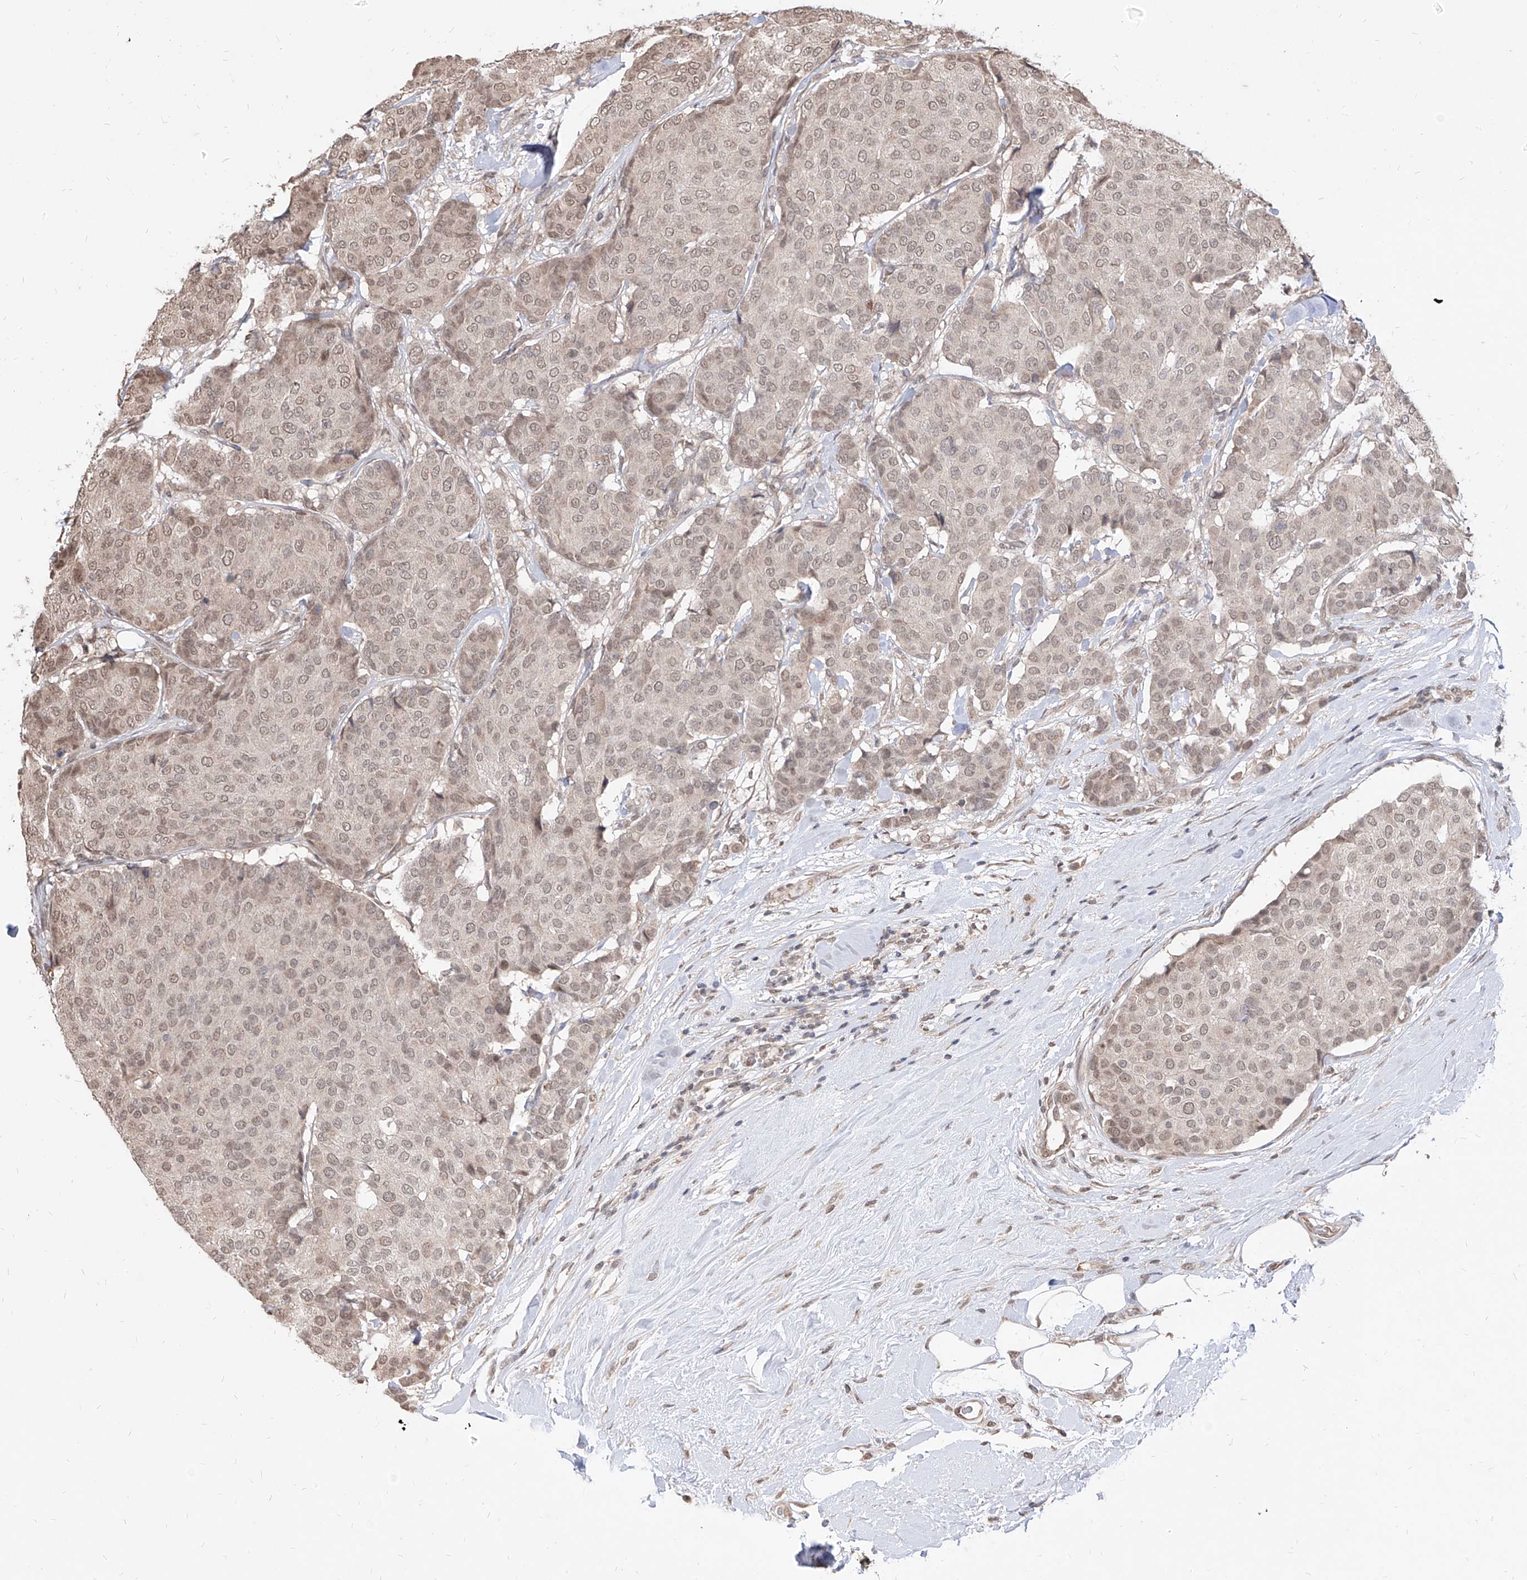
{"staining": {"intensity": "weak", "quantity": ">75%", "location": "nuclear"}, "tissue": "breast cancer", "cell_type": "Tumor cells", "image_type": "cancer", "snomed": [{"axis": "morphology", "description": "Duct carcinoma"}, {"axis": "topography", "description": "Breast"}], "caption": "DAB immunohistochemical staining of human breast infiltrating ductal carcinoma demonstrates weak nuclear protein staining in approximately >75% of tumor cells.", "gene": "C8orf82", "patient": {"sex": "female", "age": 75}}